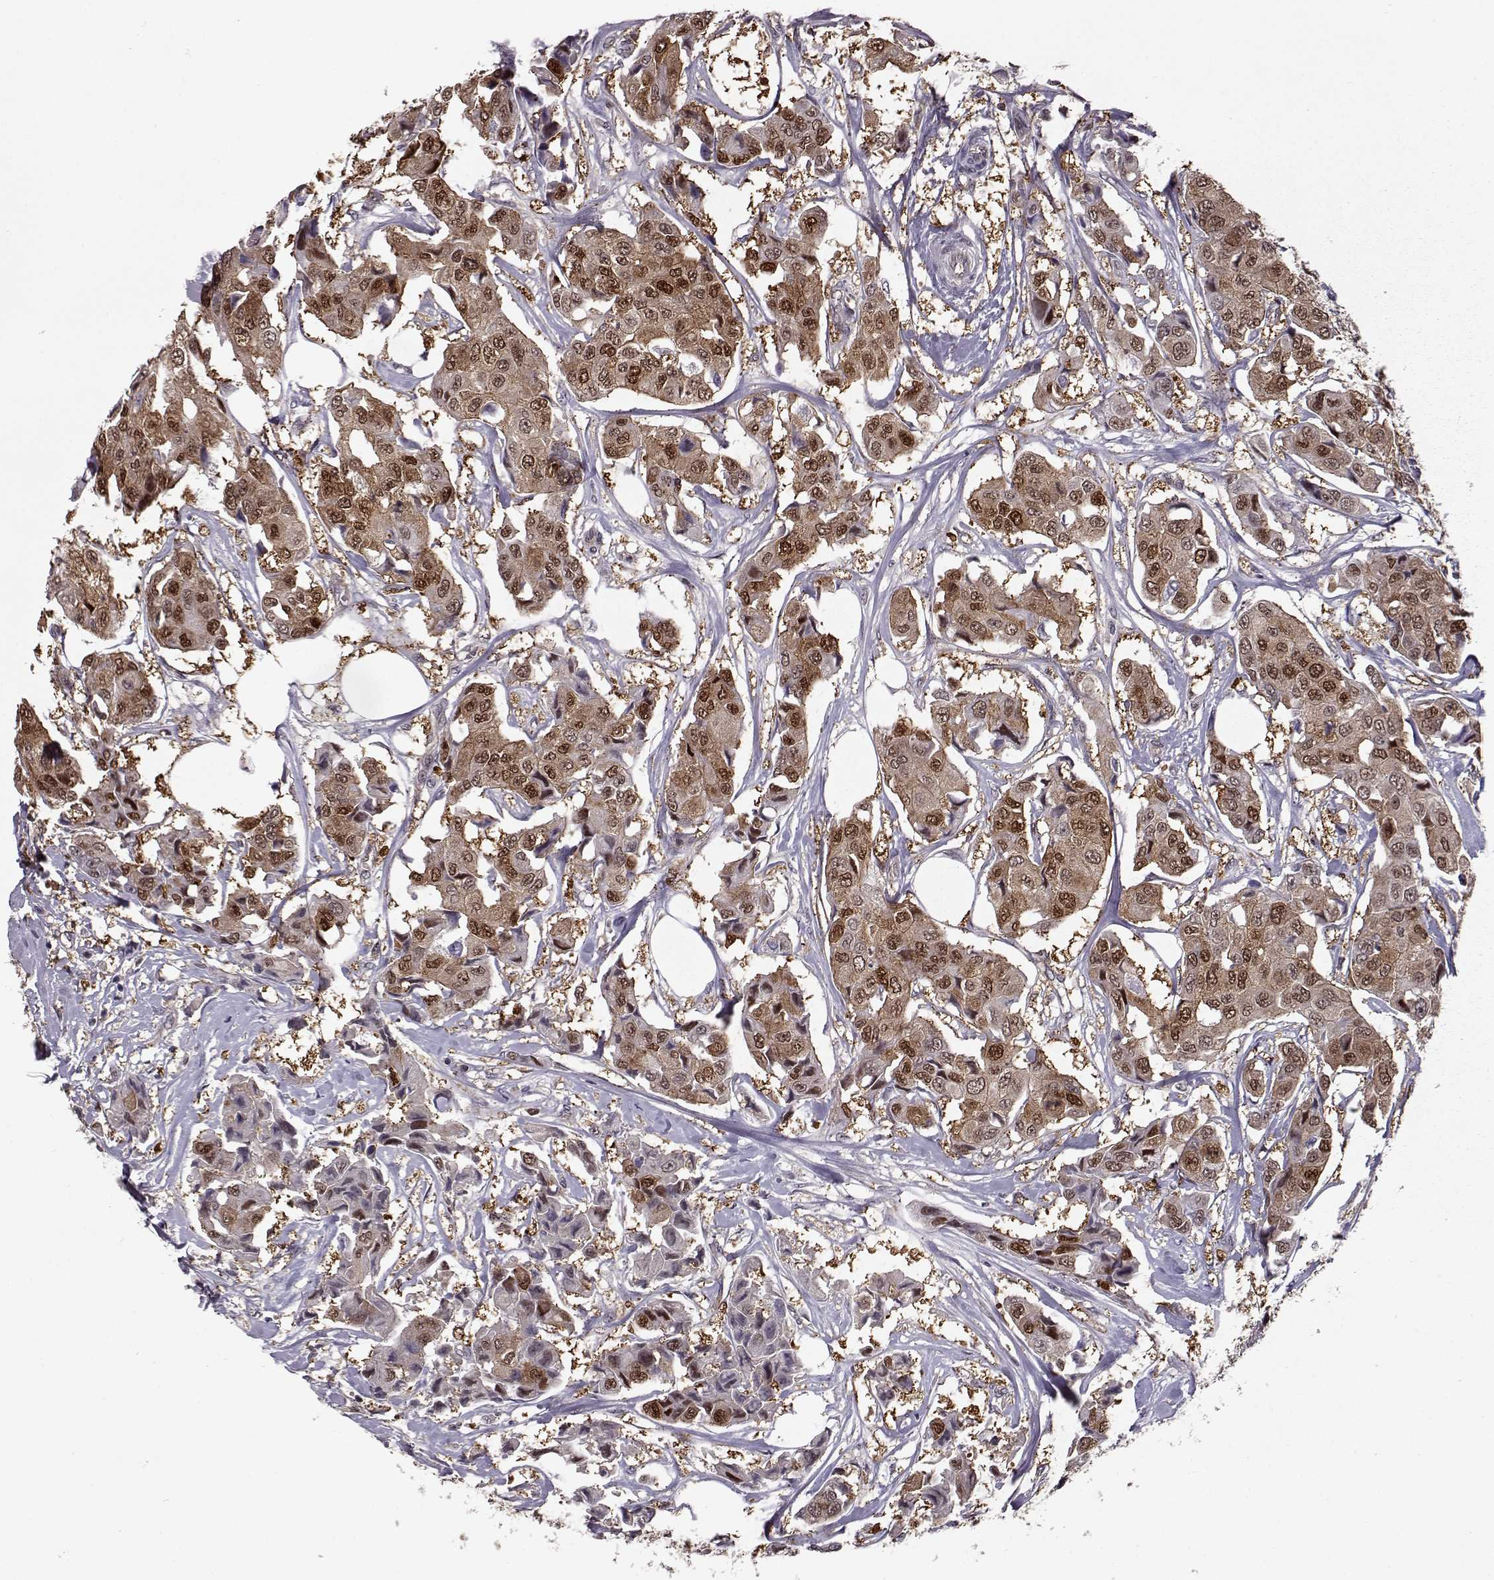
{"staining": {"intensity": "strong", "quantity": "25%-75%", "location": "cytoplasmic/membranous,nuclear"}, "tissue": "breast cancer", "cell_type": "Tumor cells", "image_type": "cancer", "snomed": [{"axis": "morphology", "description": "Duct carcinoma"}, {"axis": "topography", "description": "Breast"}, {"axis": "topography", "description": "Lymph node"}], "caption": "The immunohistochemical stain shows strong cytoplasmic/membranous and nuclear expression in tumor cells of breast cancer tissue.", "gene": "RANBP1", "patient": {"sex": "female", "age": 80}}